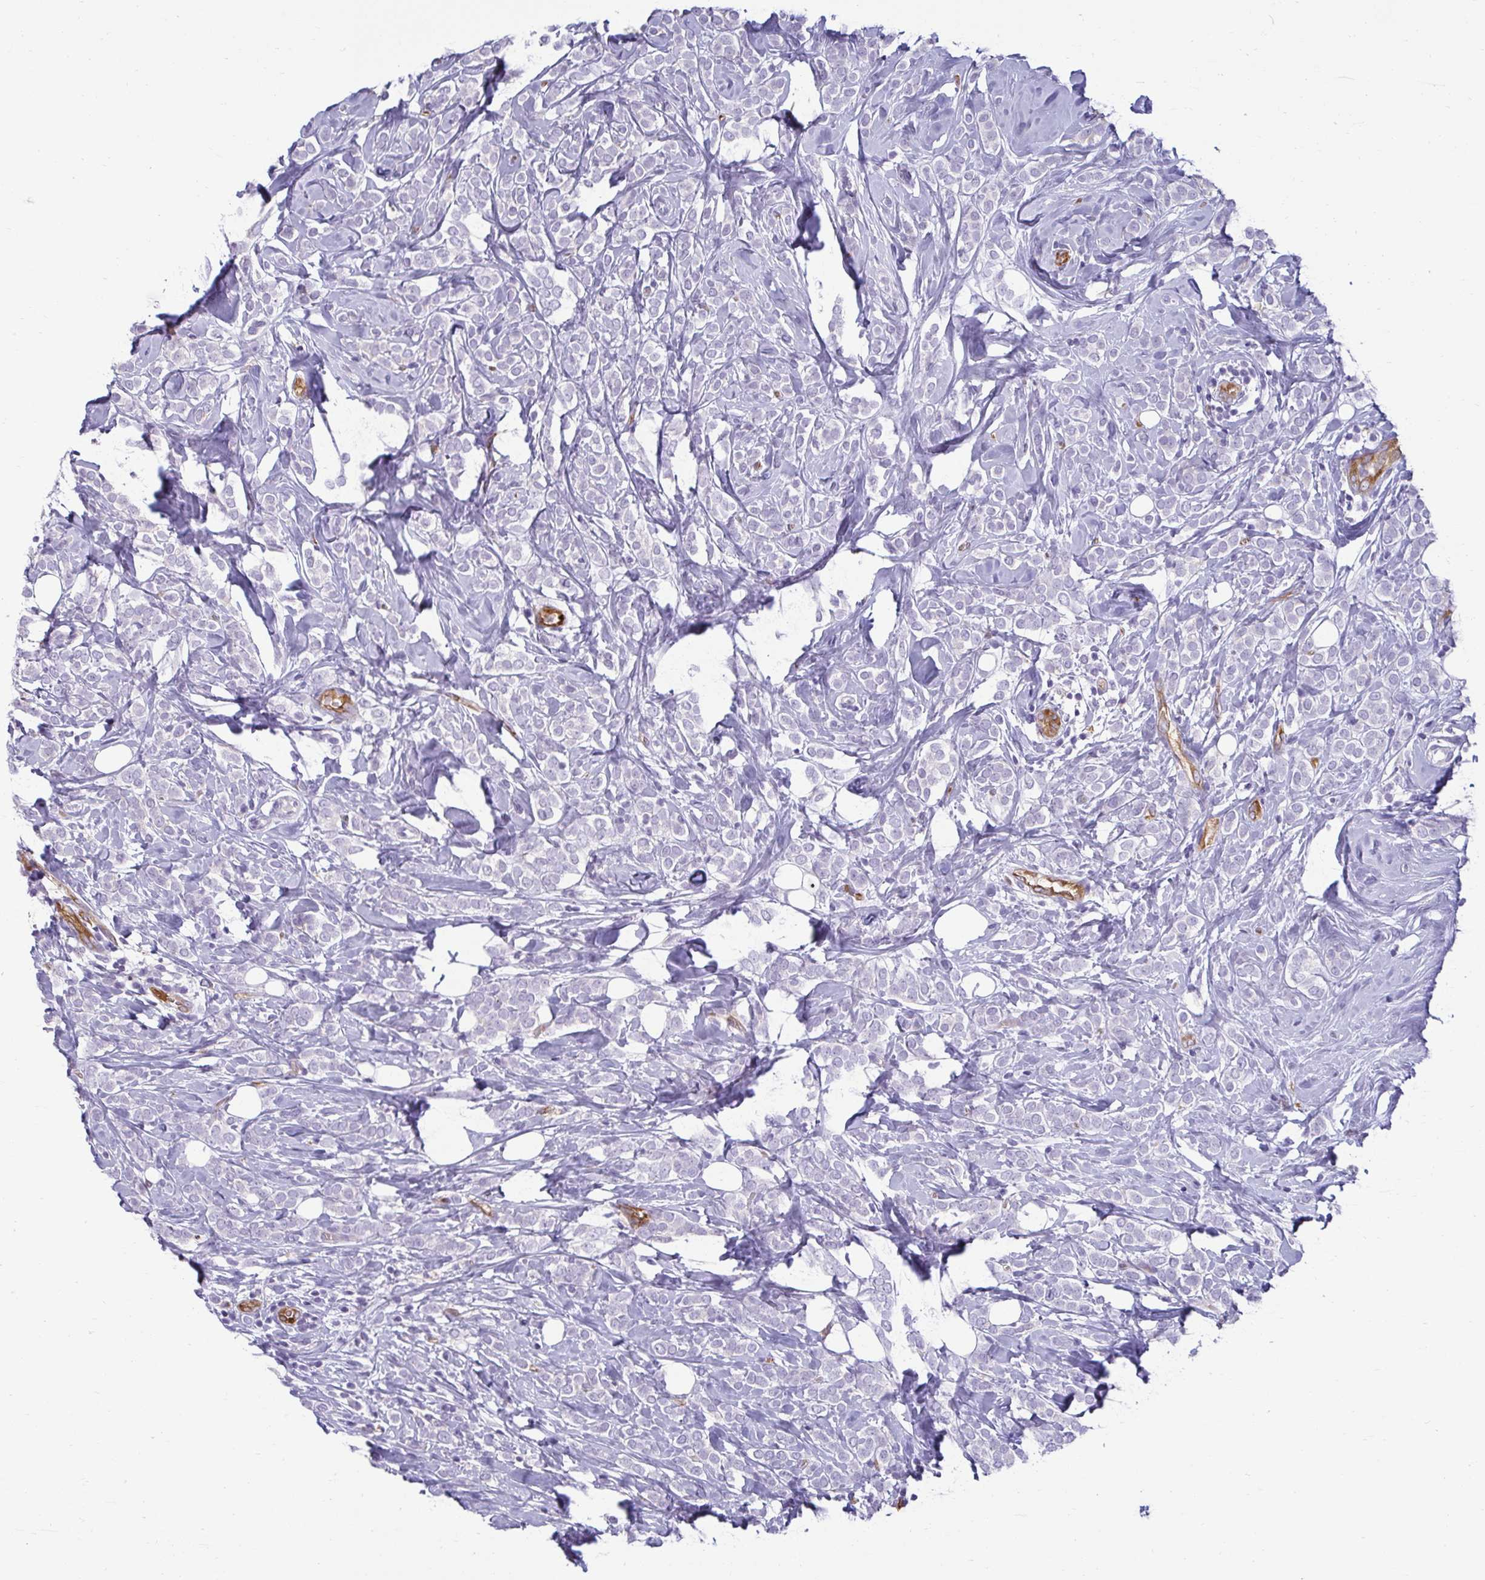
{"staining": {"intensity": "negative", "quantity": "none", "location": "none"}, "tissue": "breast cancer", "cell_type": "Tumor cells", "image_type": "cancer", "snomed": [{"axis": "morphology", "description": "Lobular carcinoma"}, {"axis": "topography", "description": "Breast"}], "caption": "Immunohistochemical staining of lobular carcinoma (breast) displays no significant staining in tumor cells.", "gene": "PDE2A", "patient": {"sex": "female", "age": 49}}